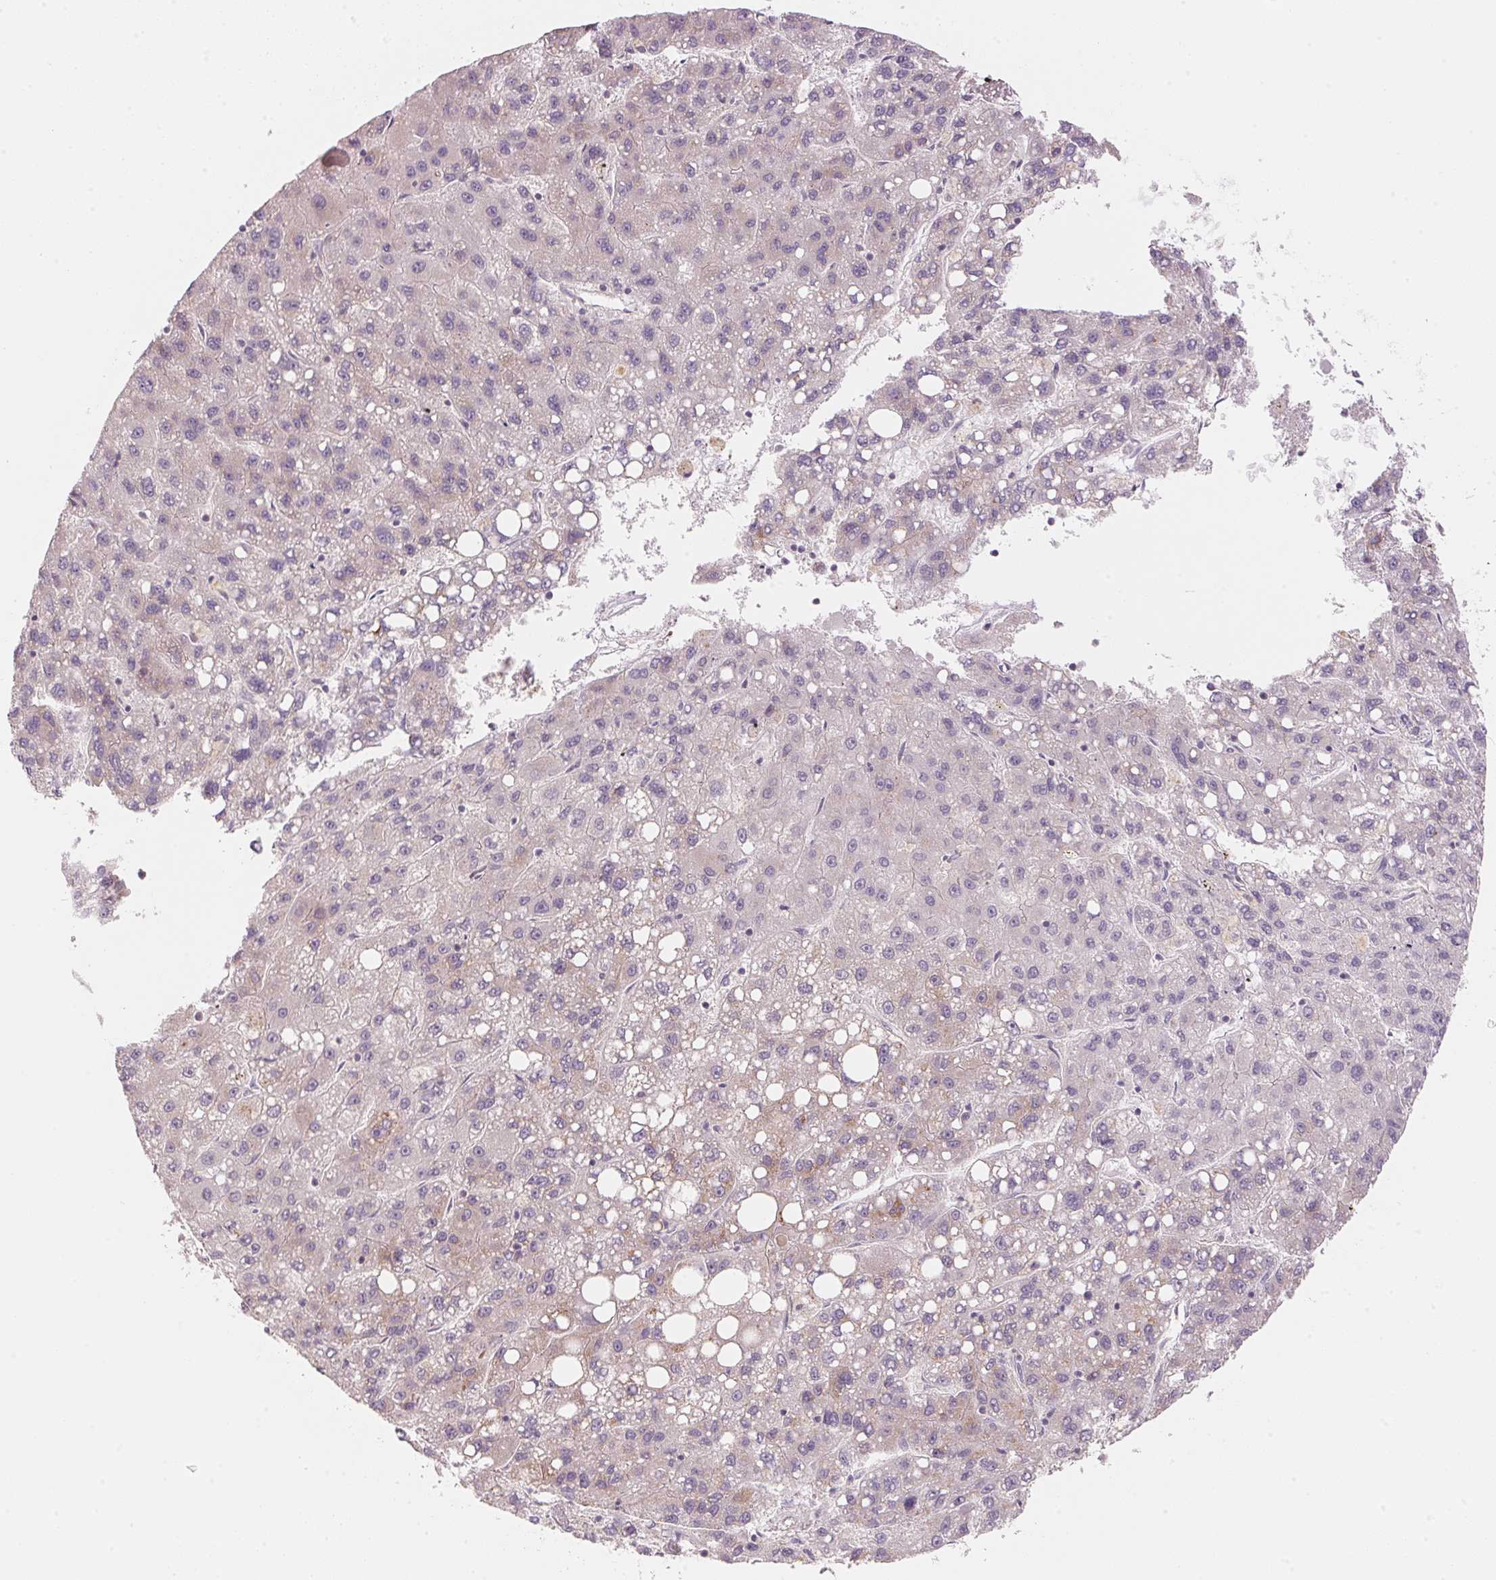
{"staining": {"intensity": "negative", "quantity": "none", "location": "none"}, "tissue": "liver cancer", "cell_type": "Tumor cells", "image_type": "cancer", "snomed": [{"axis": "morphology", "description": "Carcinoma, Hepatocellular, NOS"}, {"axis": "topography", "description": "Liver"}], "caption": "Micrograph shows no significant protein positivity in tumor cells of liver cancer. (DAB IHC with hematoxylin counter stain).", "gene": "BLOC1S2", "patient": {"sex": "female", "age": 82}}